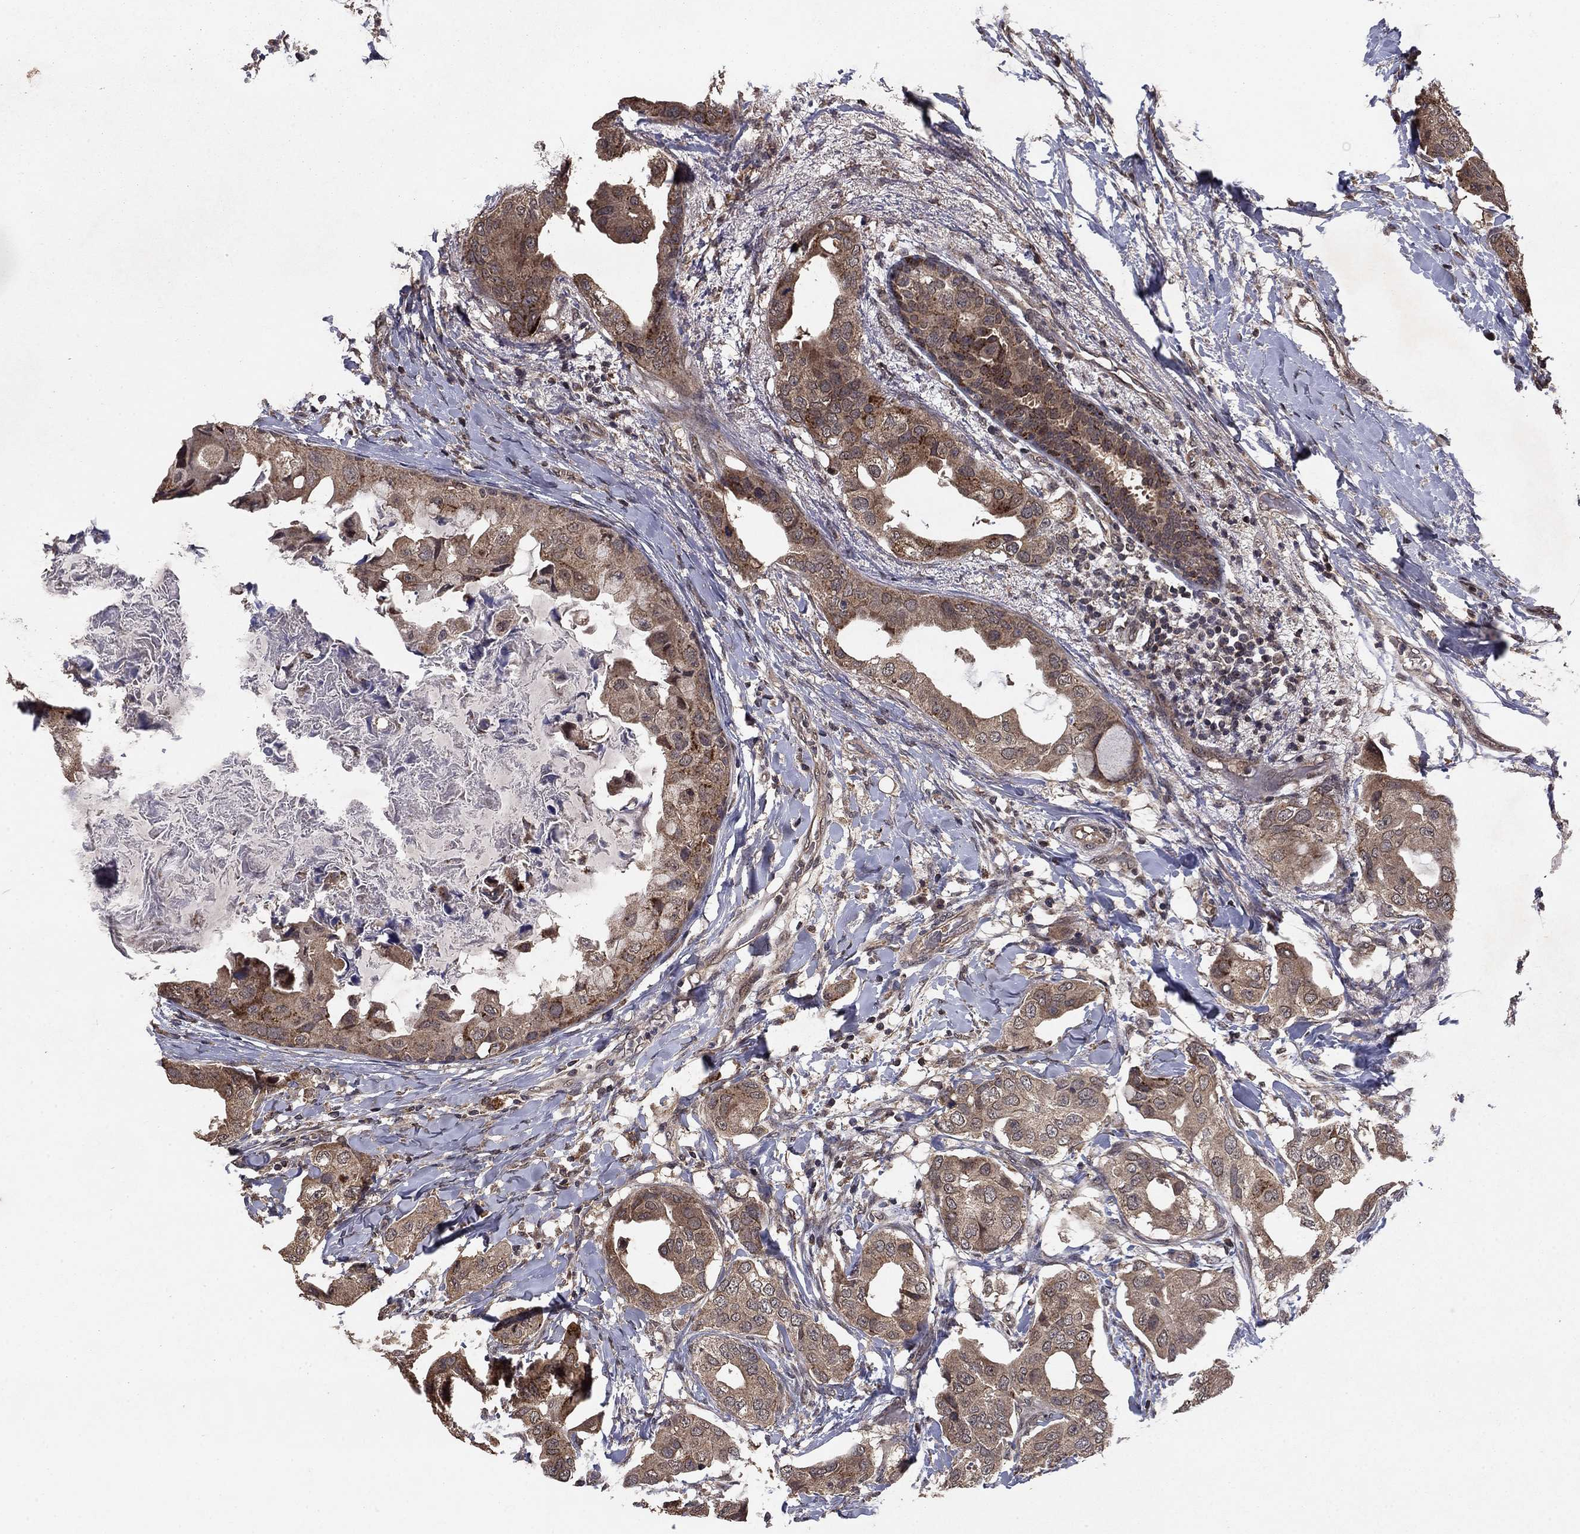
{"staining": {"intensity": "weak", "quantity": ">75%", "location": "cytoplasmic/membranous"}, "tissue": "breast cancer", "cell_type": "Tumor cells", "image_type": "cancer", "snomed": [{"axis": "morphology", "description": "Normal tissue, NOS"}, {"axis": "morphology", "description": "Duct carcinoma"}, {"axis": "topography", "description": "Breast"}], "caption": "An image showing weak cytoplasmic/membranous positivity in approximately >75% of tumor cells in breast cancer (intraductal carcinoma), as visualized by brown immunohistochemical staining.", "gene": "DHRS1", "patient": {"sex": "female", "age": 40}}